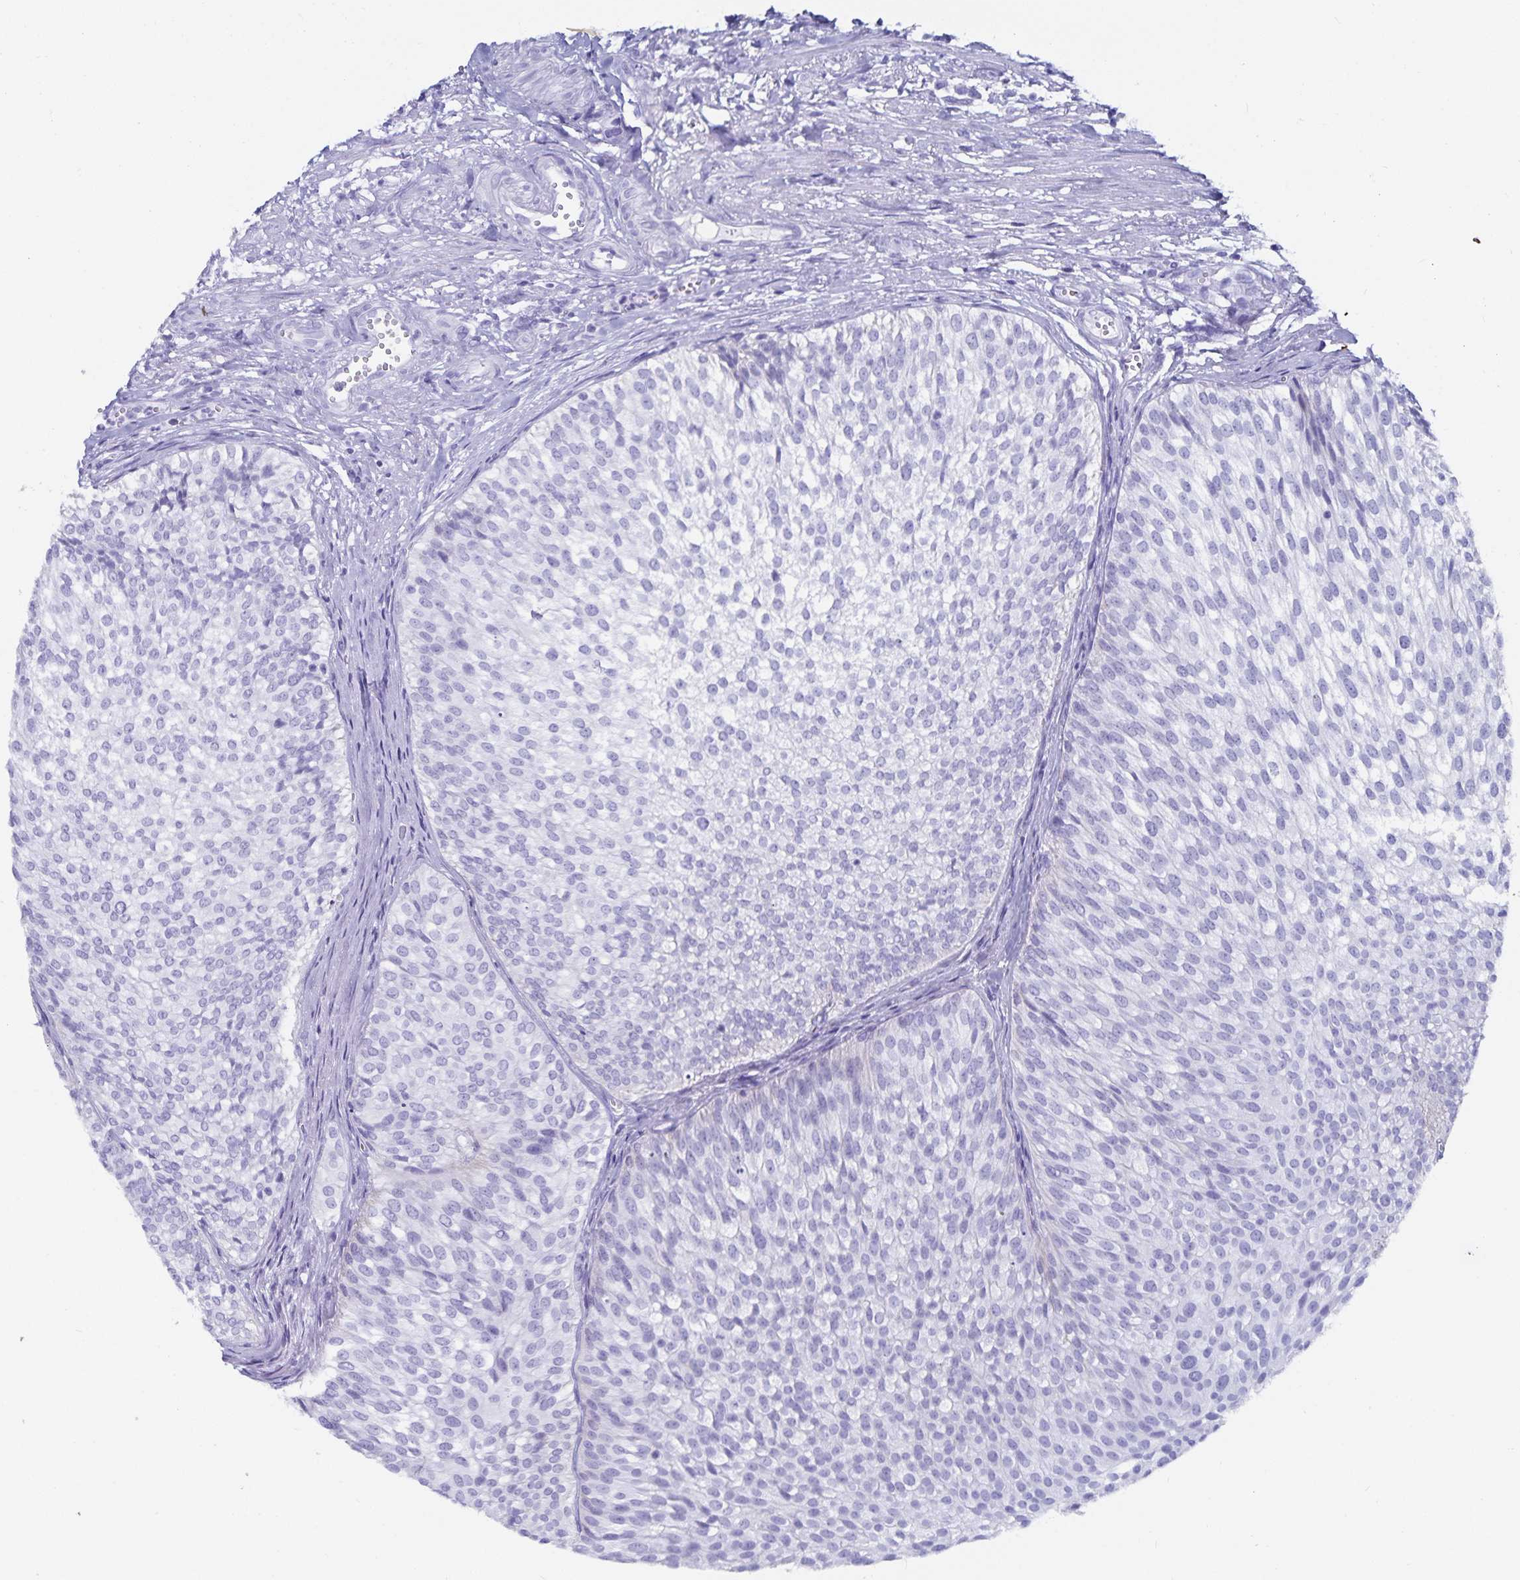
{"staining": {"intensity": "negative", "quantity": "none", "location": "none"}, "tissue": "urothelial cancer", "cell_type": "Tumor cells", "image_type": "cancer", "snomed": [{"axis": "morphology", "description": "Urothelial carcinoma, Low grade"}, {"axis": "topography", "description": "Urinary bladder"}], "caption": "Photomicrograph shows no protein staining in tumor cells of urothelial carcinoma (low-grade) tissue.", "gene": "C19orf73", "patient": {"sex": "male", "age": 91}}